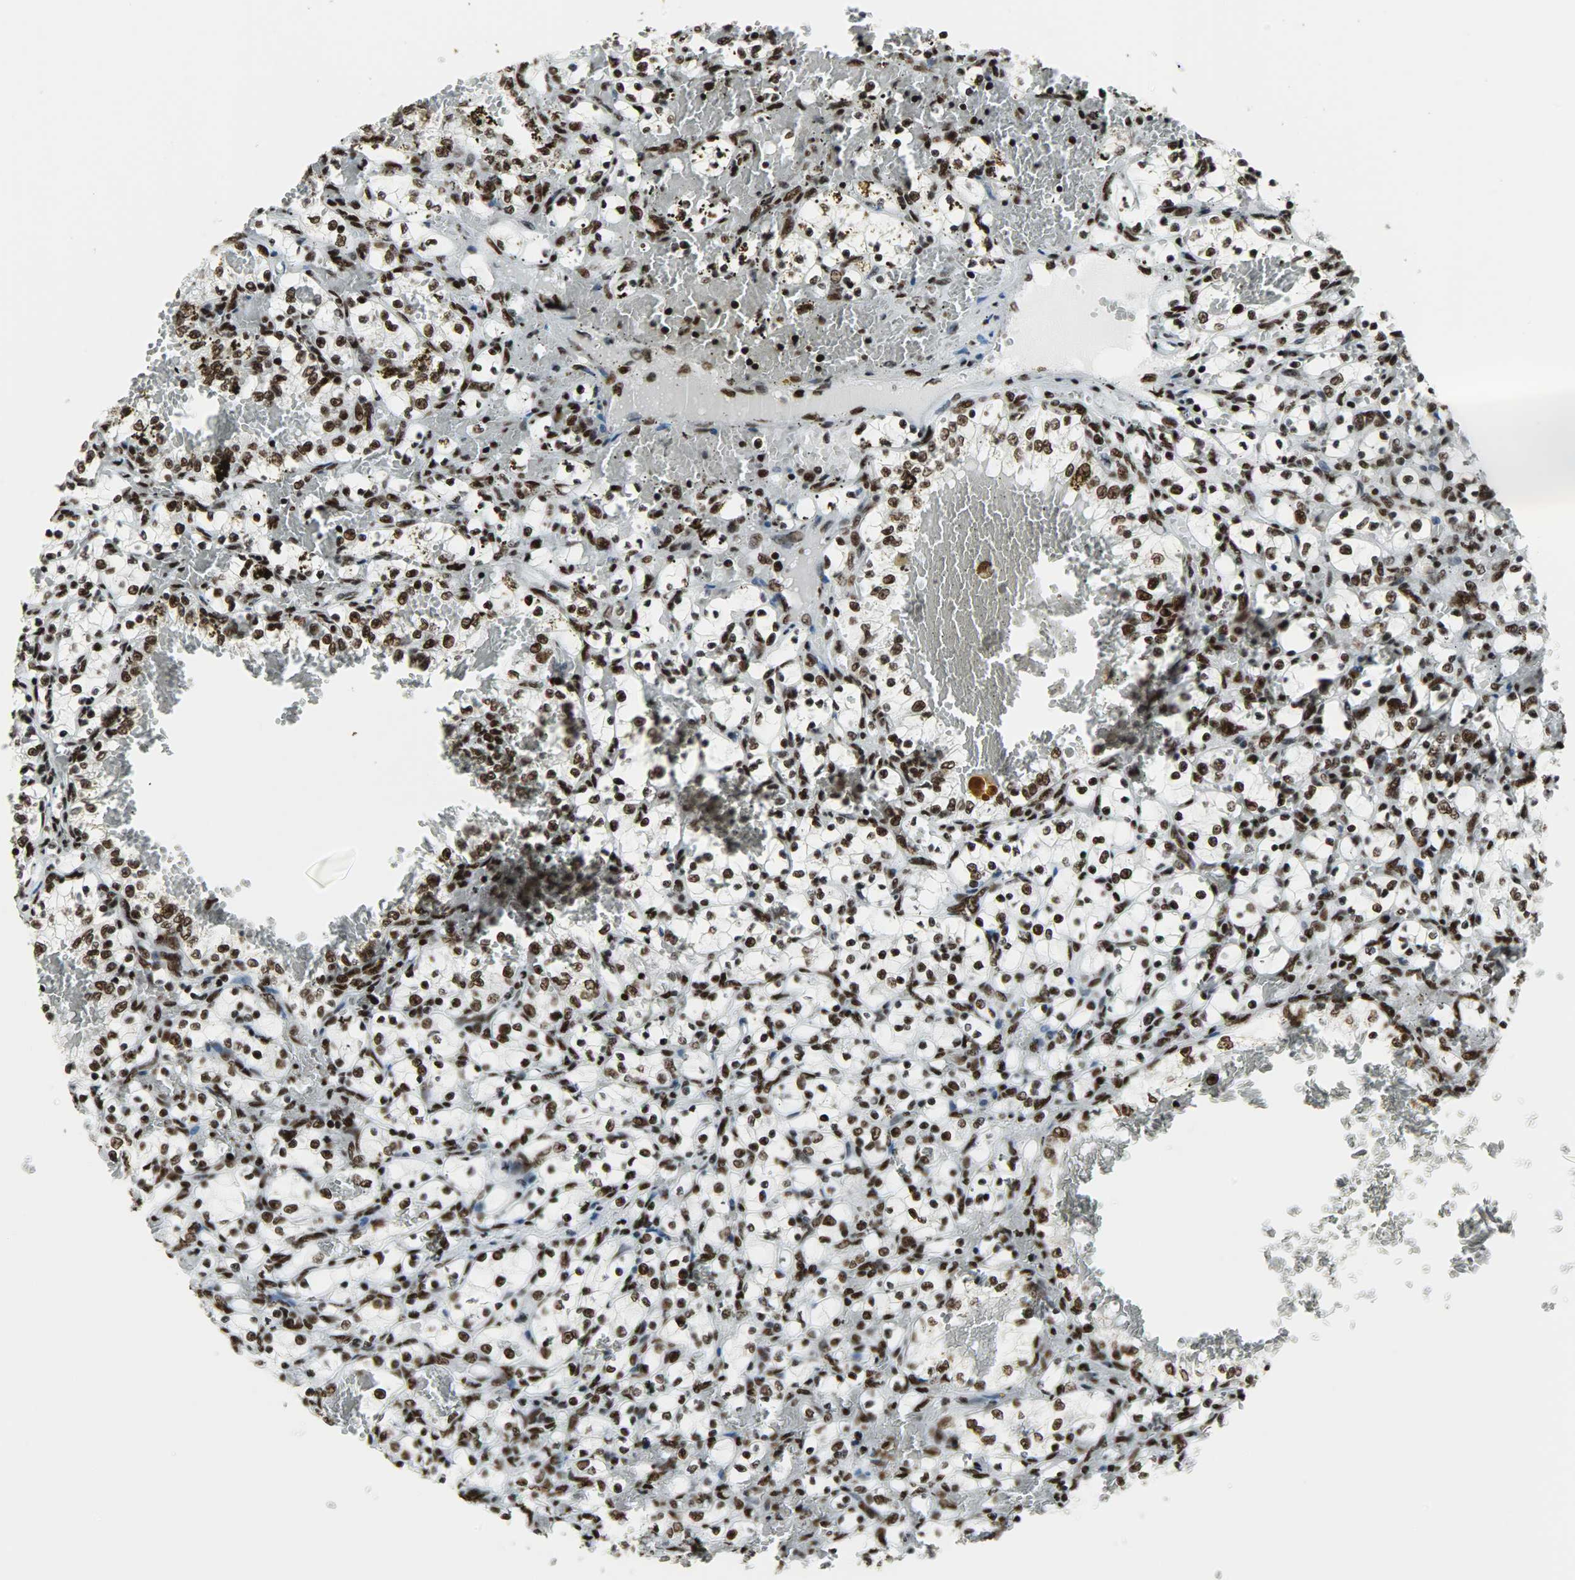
{"staining": {"intensity": "strong", "quantity": ">75%", "location": "nuclear"}, "tissue": "renal cancer", "cell_type": "Tumor cells", "image_type": "cancer", "snomed": [{"axis": "morphology", "description": "Adenocarcinoma, NOS"}, {"axis": "topography", "description": "Kidney"}], "caption": "Immunohistochemical staining of human adenocarcinoma (renal) exhibits high levels of strong nuclear protein expression in about >75% of tumor cells. Using DAB (3,3'-diaminobenzidine) (brown) and hematoxylin (blue) stains, captured at high magnification using brightfield microscopy.", "gene": "SNRPA", "patient": {"sex": "female", "age": 69}}